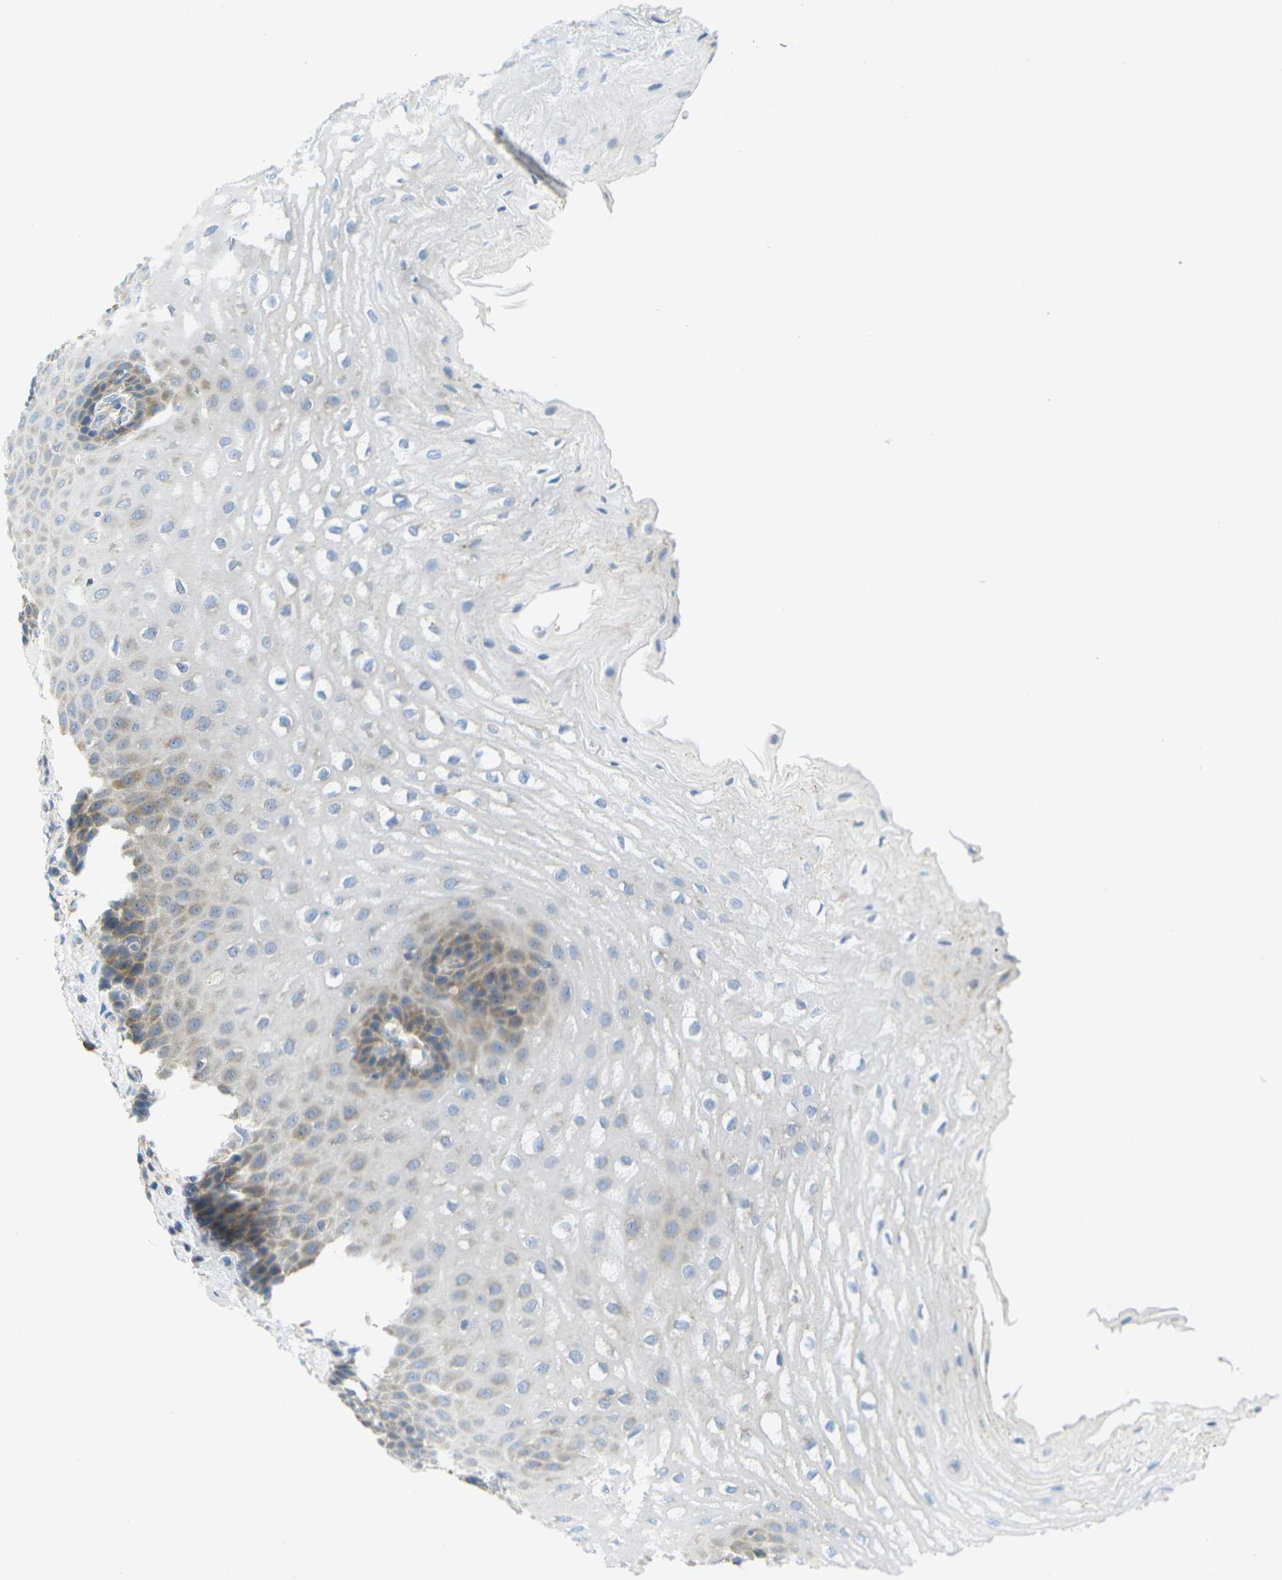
{"staining": {"intensity": "moderate", "quantity": "<25%", "location": "cytoplasmic/membranous"}, "tissue": "esophagus", "cell_type": "Squamous epithelial cells", "image_type": "normal", "snomed": [{"axis": "morphology", "description": "Normal tissue, NOS"}, {"axis": "topography", "description": "Esophagus"}], "caption": "Immunohistochemical staining of benign human esophagus reveals low levels of moderate cytoplasmic/membranous staining in approximately <25% of squamous epithelial cells.", "gene": "PARD6B", "patient": {"sex": "male", "age": 54}}